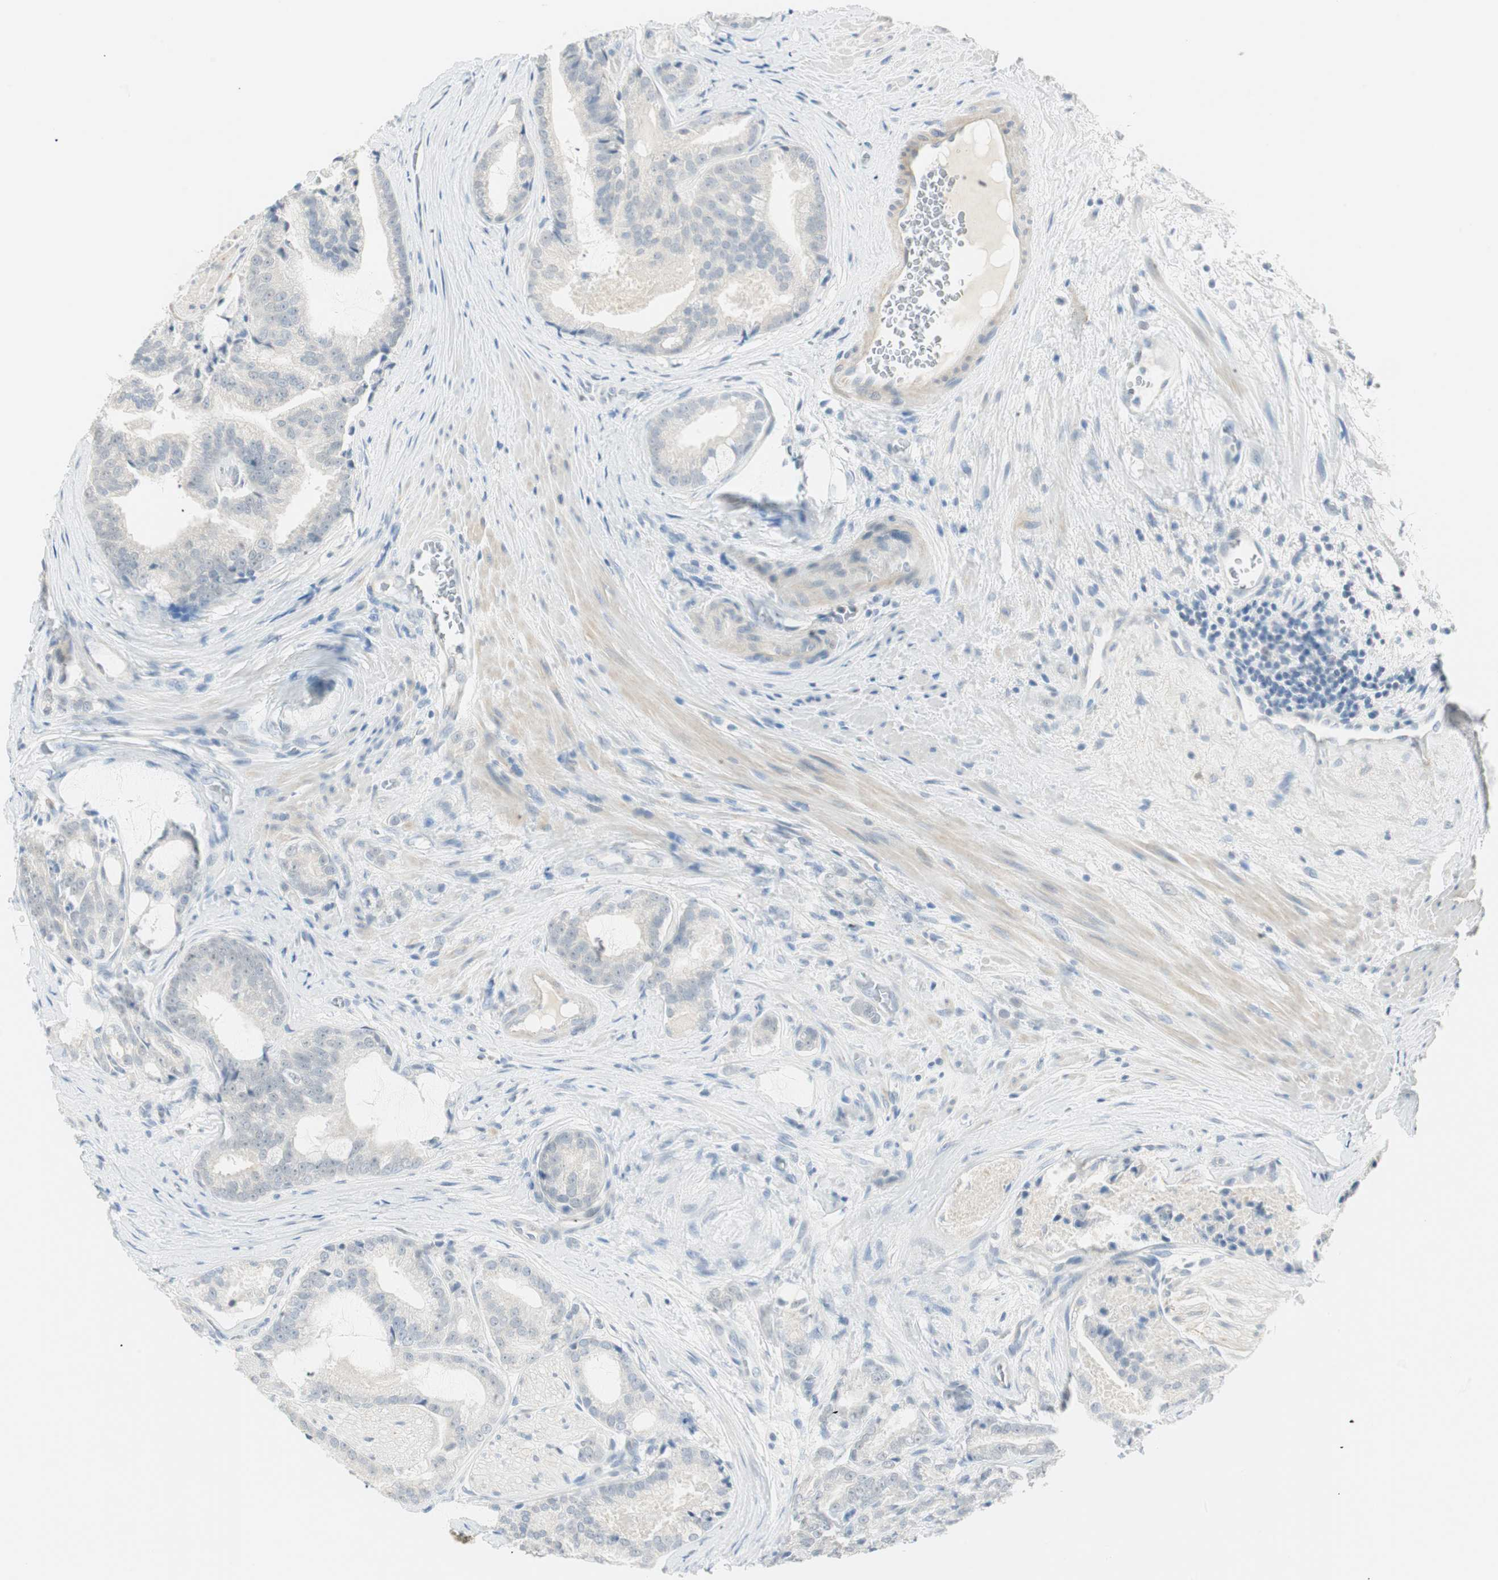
{"staining": {"intensity": "negative", "quantity": "none", "location": "none"}, "tissue": "prostate cancer", "cell_type": "Tumor cells", "image_type": "cancer", "snomed": [{"axis": "morphology", "description": "Adenocarcinoma, Low grade"}, {"axis": "topography", "description": "Prostate"}], "caption": "Tumor cells show no significant protein positivity in prostate cancer (low-grade adenocarcinoma).", "gene": "MLLT10", "patient": {"sex": "male", "age": 58}}